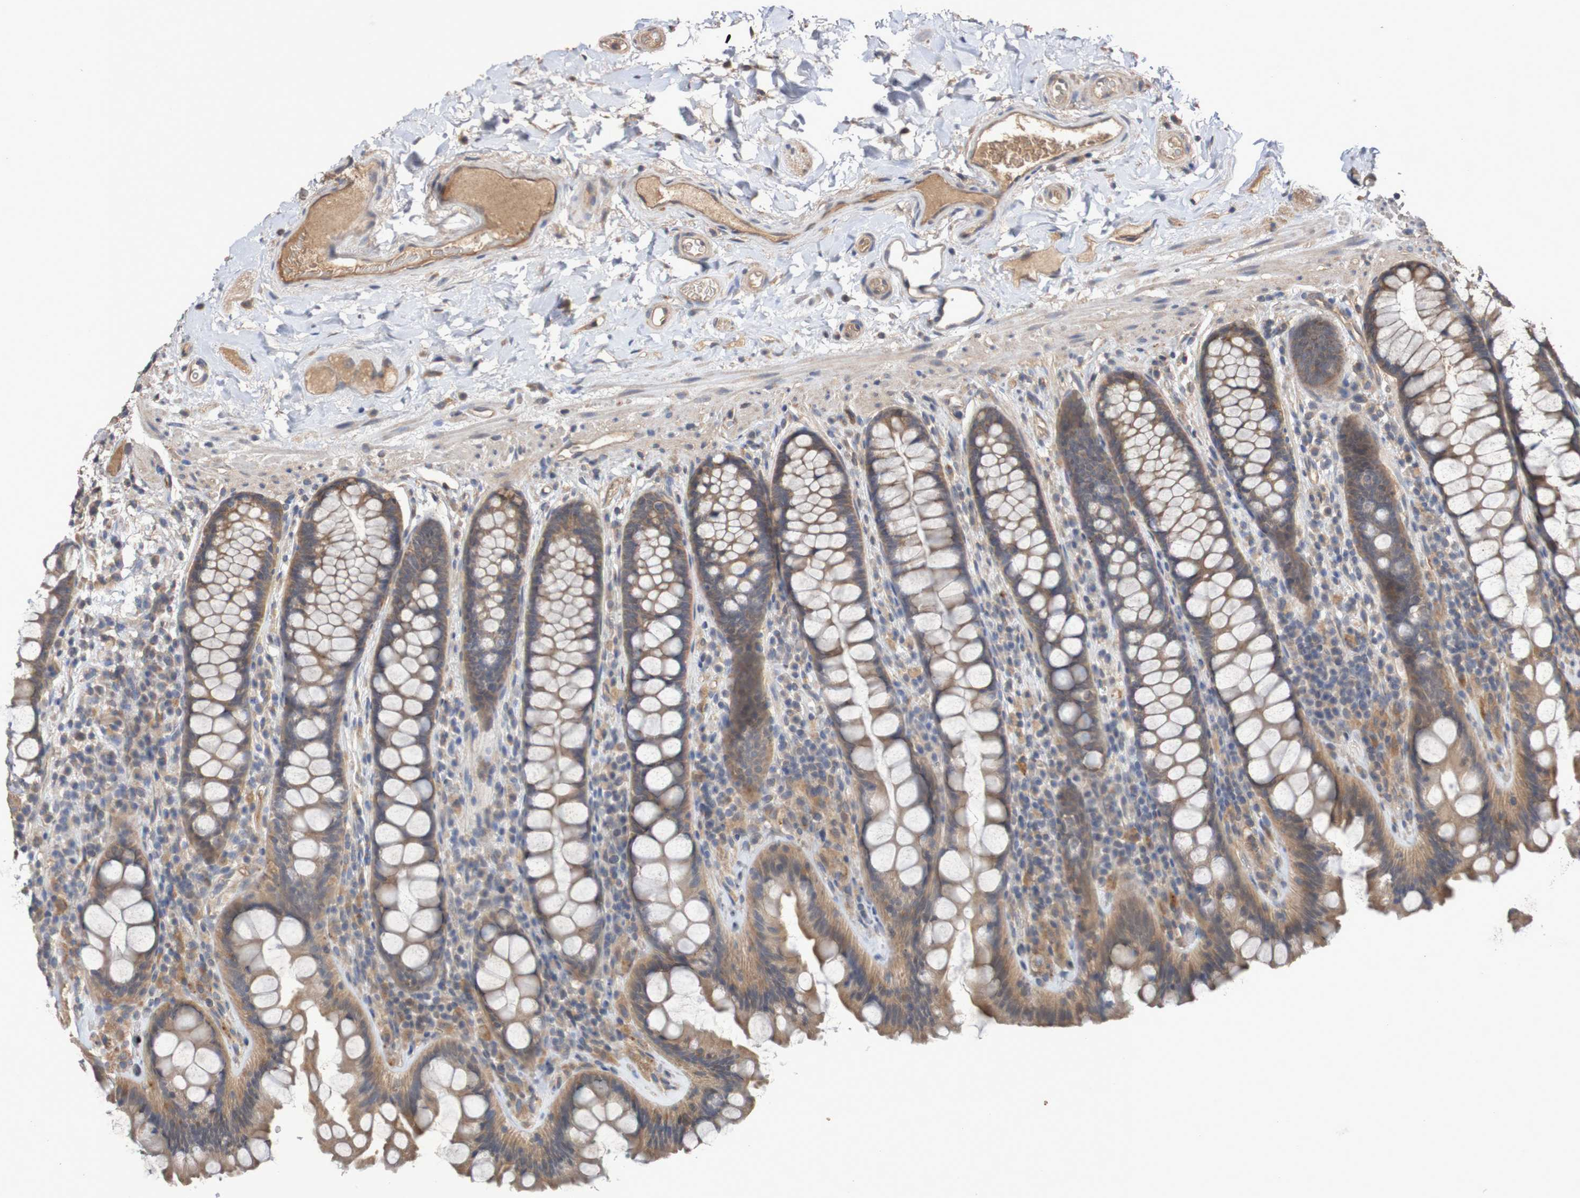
{"staining": {"intensity": "moderate", "quantity": ">75%", "location": "cytoplasmic/membranous"}, "tissue": "colon", "cell_type": "Endothelial cells", "image_type": "normal", "snomed": [{"axis": "morphology", "description": "Normal tissue, NOS"}, {"axis": "topography", "description": "Colon"}], "caption": "DAB (3,3'-diaminobenzidine) immunohistochemical staining of unremarkable human colon reveals moderate cytoplasmic/membranous protein positivity in about >75% of endothelial cells. (Stains: DAB in brown, nuclei in blue, Microscopy: brightfield microscopy at high magnification).", "gene": "PHYH", "patient": {"sex": "female", "age": 80}}